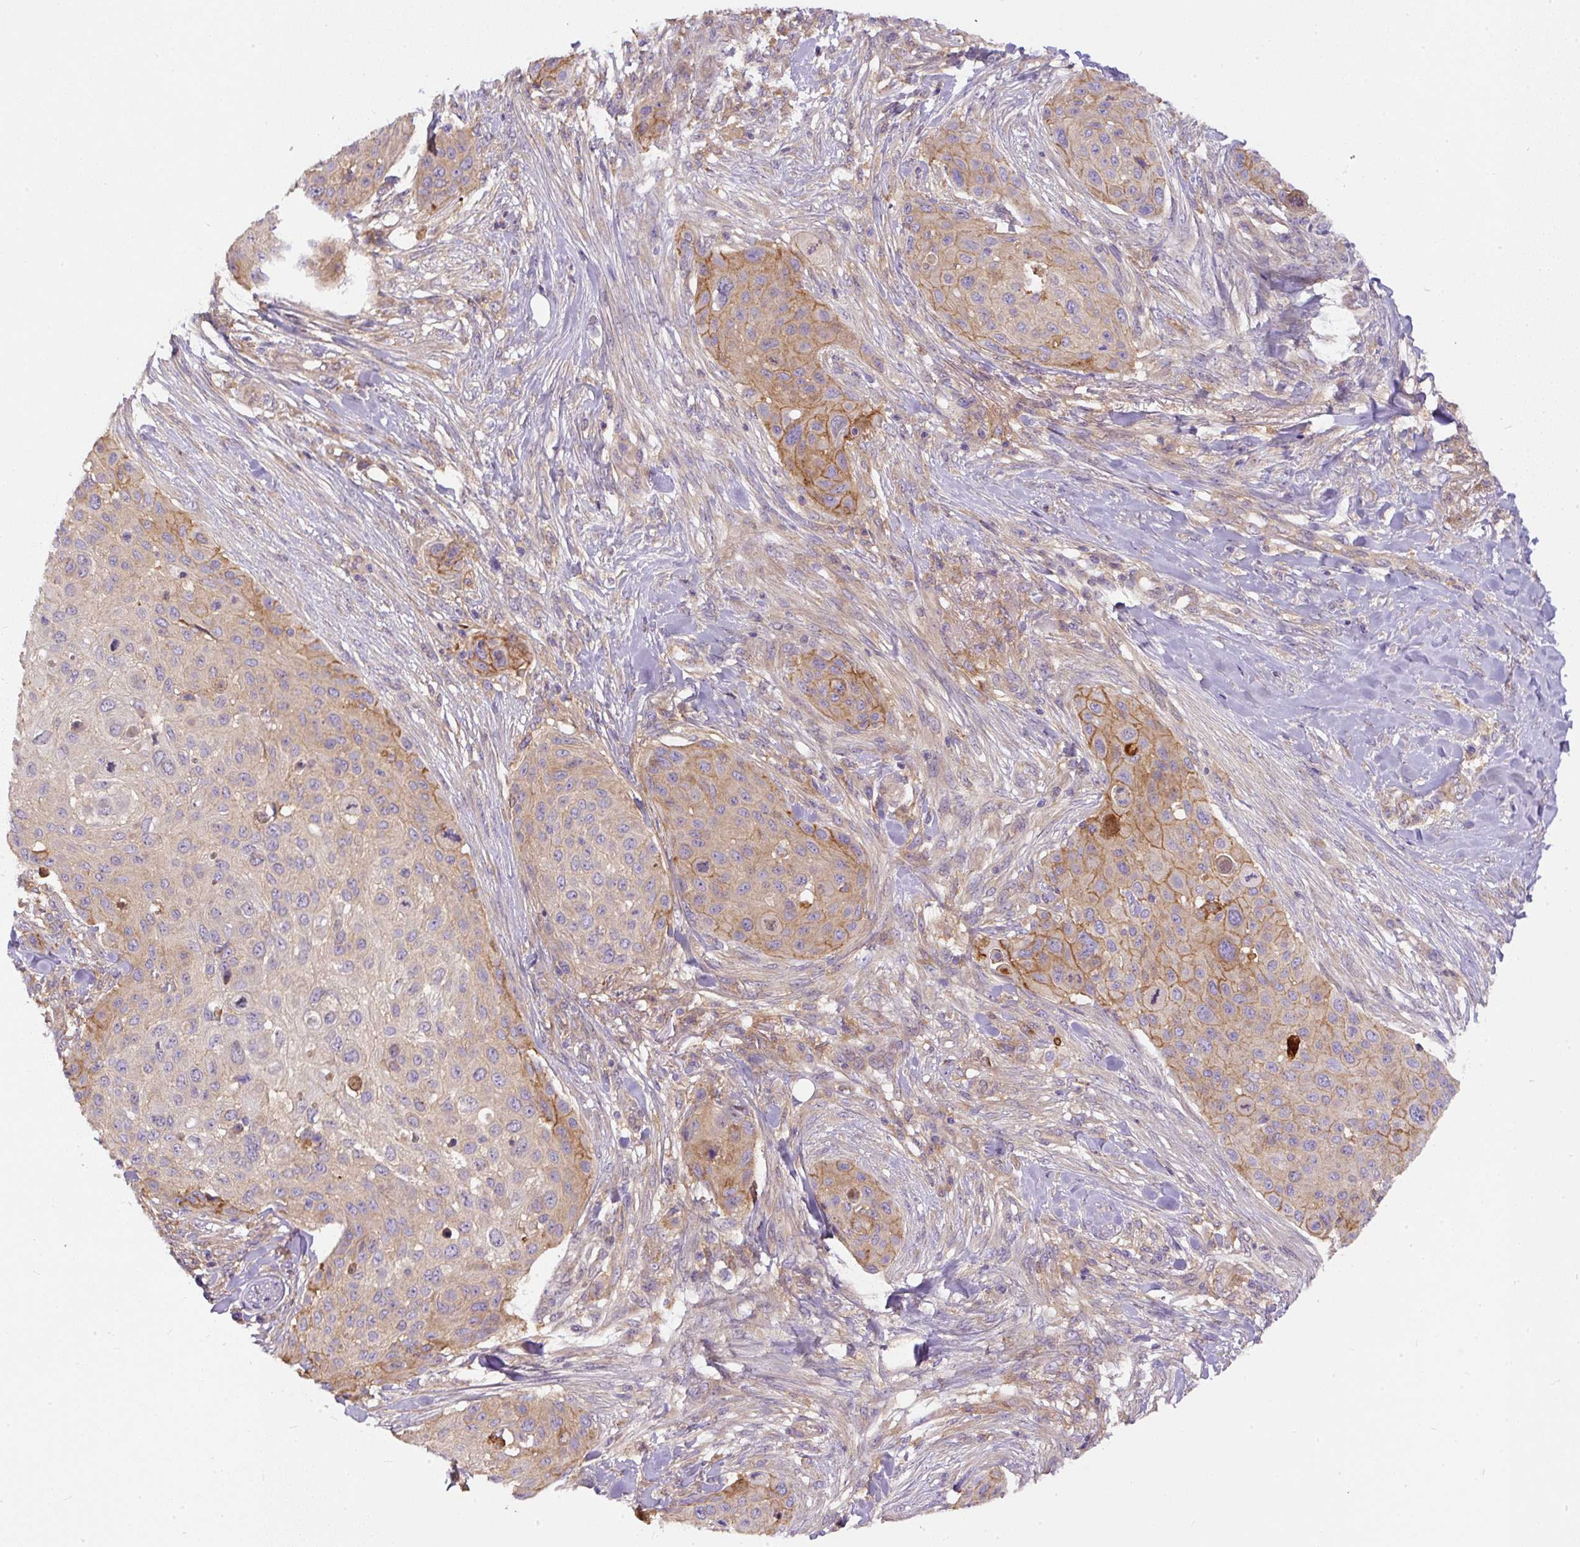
{"staining": {"intensity": "weak", "quantity": ">75%", "location": "cytoplasmic/membranous"}, "tissue": "skin cancer", "cell_type": "Tumor cells", "image_type": "cancer", "snomed": [{"axis": "morphology", "description": "Squamous cell carcinoma, NOS"}, {"axis": "topography", "description": "Skin"}], "caption": "This micrograph demonstrates IHC staining of human skin cancer (squamous cell carcinoma), with low weak cytoplasmic/membranous positivity in approximately >75% of tumor cells.", "gene": "DAPK1", "patient": {"sex": "female", "age": 87}}